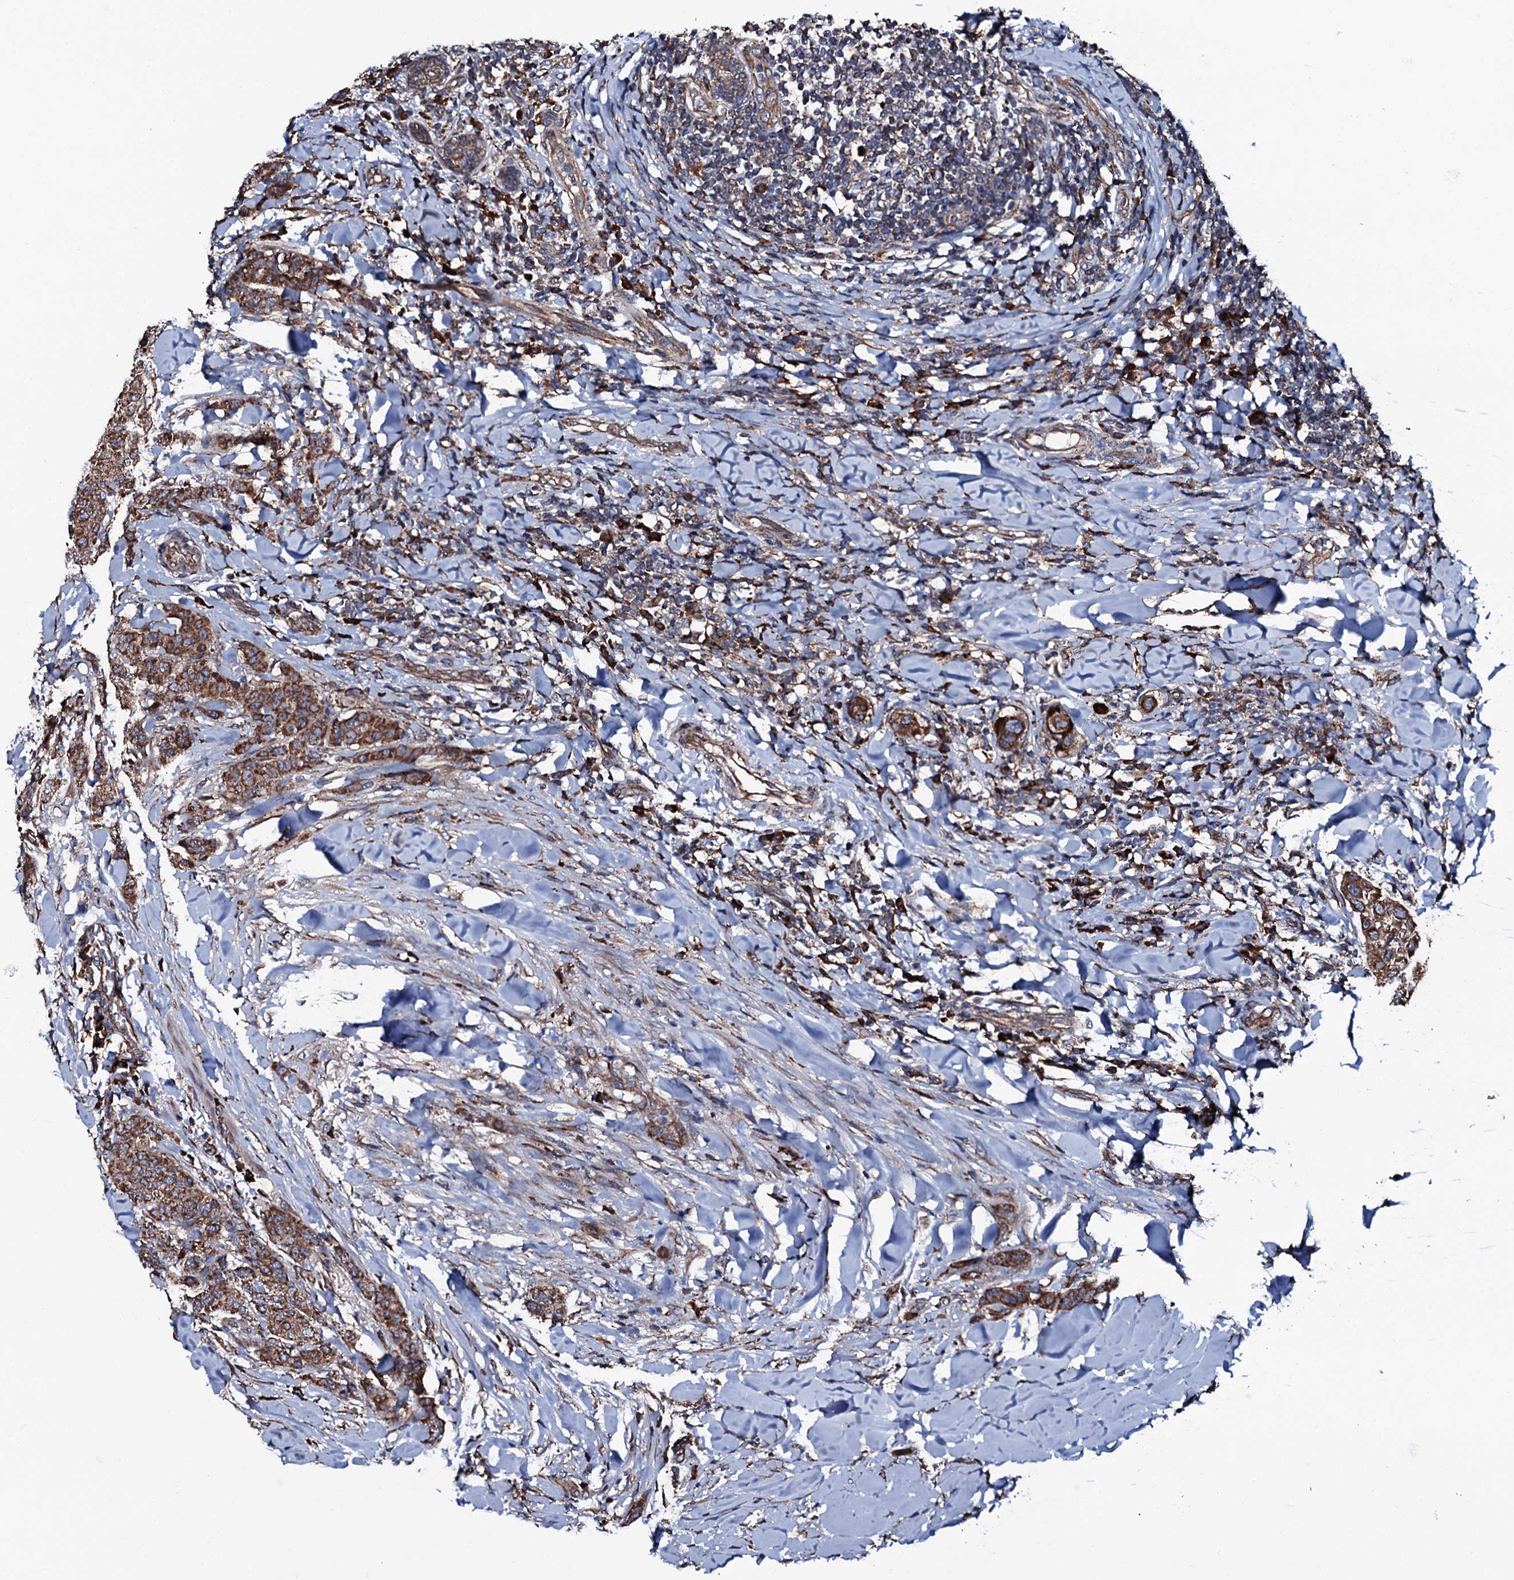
{"staining": {"intensity": "strong", "quantity": ">75%", "location": "cytoplasmic/membranous"}, "tissue": "breast cancer", "cell_type": "Tumor cells", "image_type": "cancer", "snomed": [{"axis": "morphology", "description": "Duct carcinoma"}, {"axis": "topography", "description": "Breast"}], "caption": "DAB immunohistochemical staining of breast intraductal carcinoma exhibits strong cytoplasmic/membranous protein staining in about >75% of tumor cells.", "gene": "RAB12", "patient": {"sex": "female", "age": 40}}